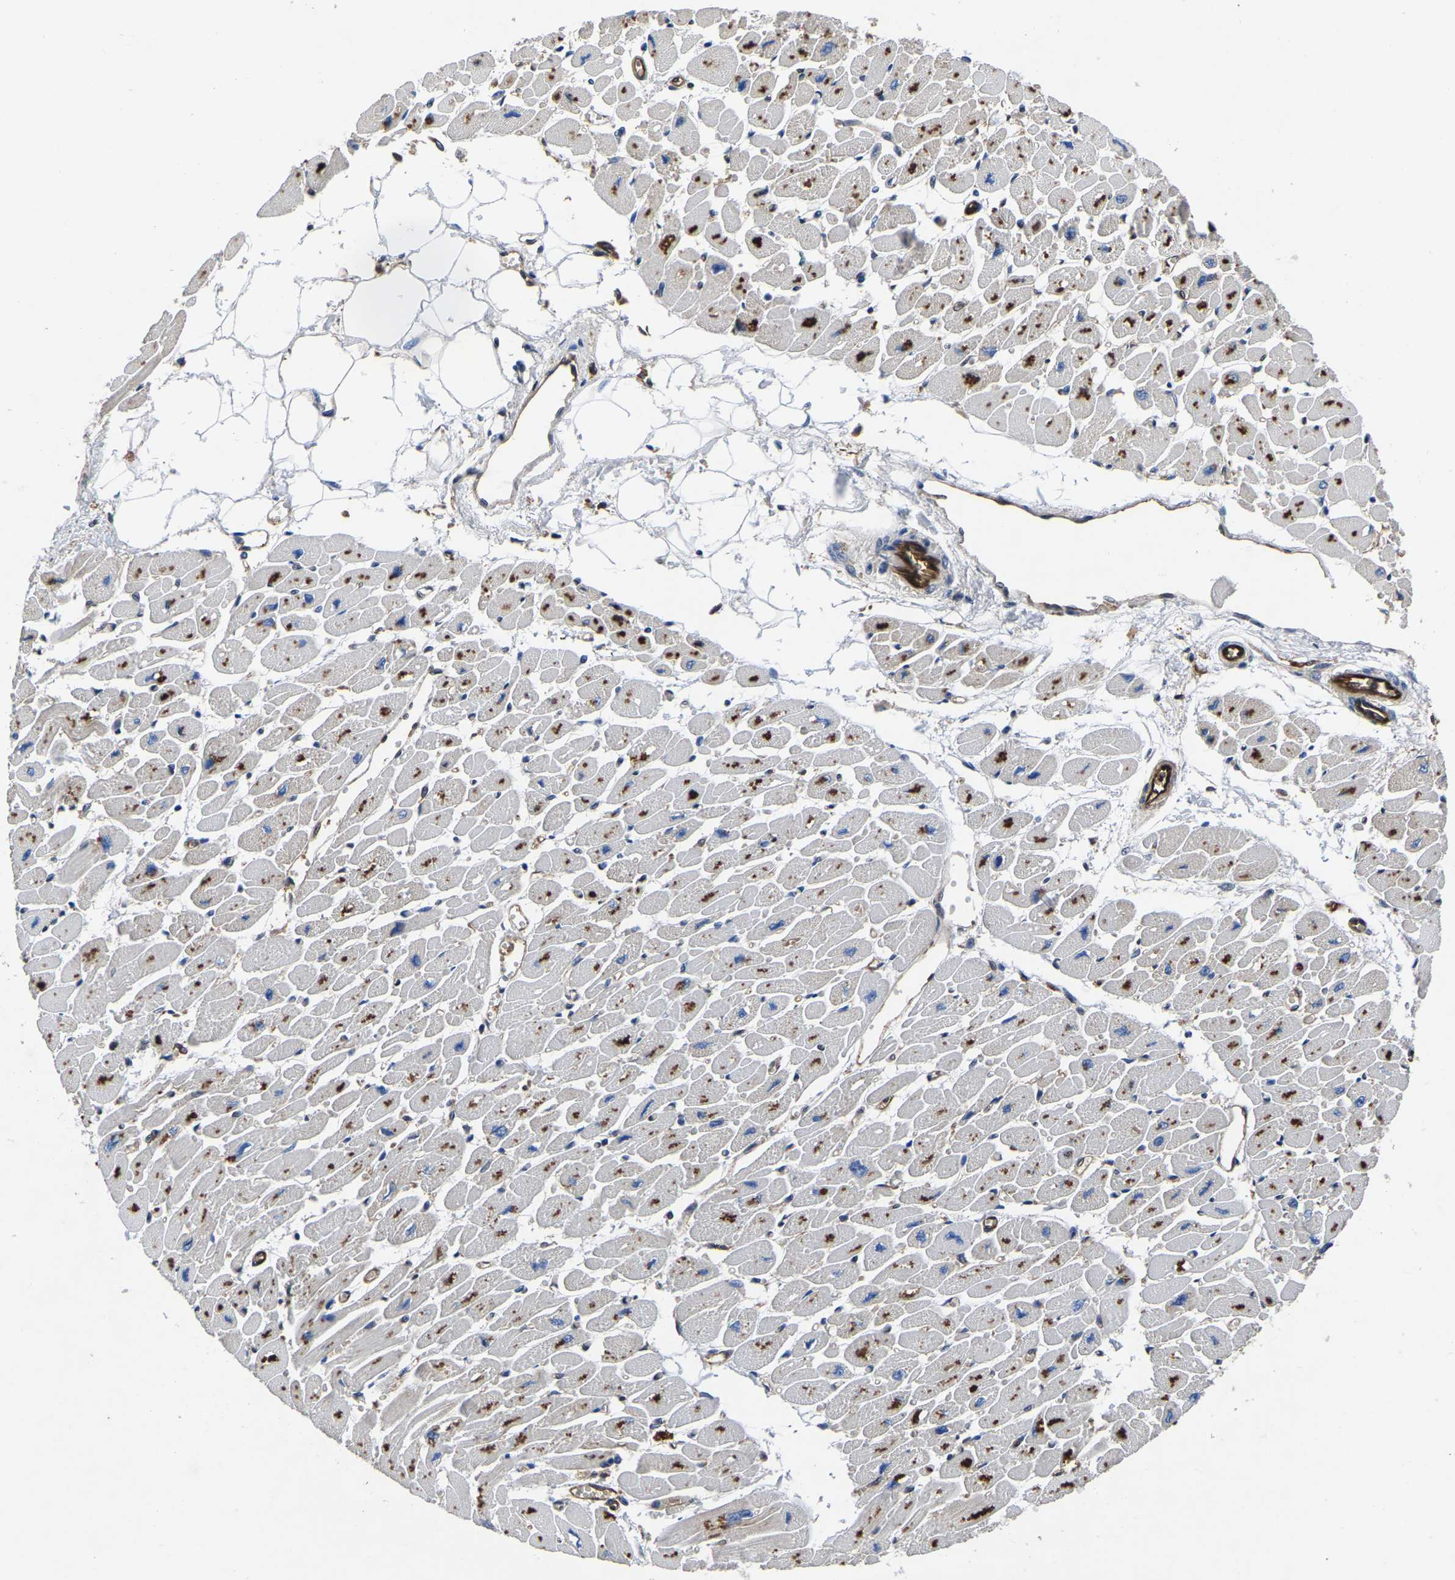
{"staining": {"intensity": "strong", "quantity": "<25%", "location": "cytoplasmic/membranous"}, "tissue": "heart muscle", "cell_type": "Cardiomyocytes", "image_type": "normal", "snomed": [{"axis": "morphology", "description": "Normal tissue, NOS"}, {"axis": "topography", "description": "Heart"}], "caption": "Unremarkable heart muscle displays strong cytoplasmic/membranous staining in about <25% of cardiomyocytes, visualized by immunohistochemistry.", "gene": "ATG2B", "patient": {"sex": "female", "age": 54}}